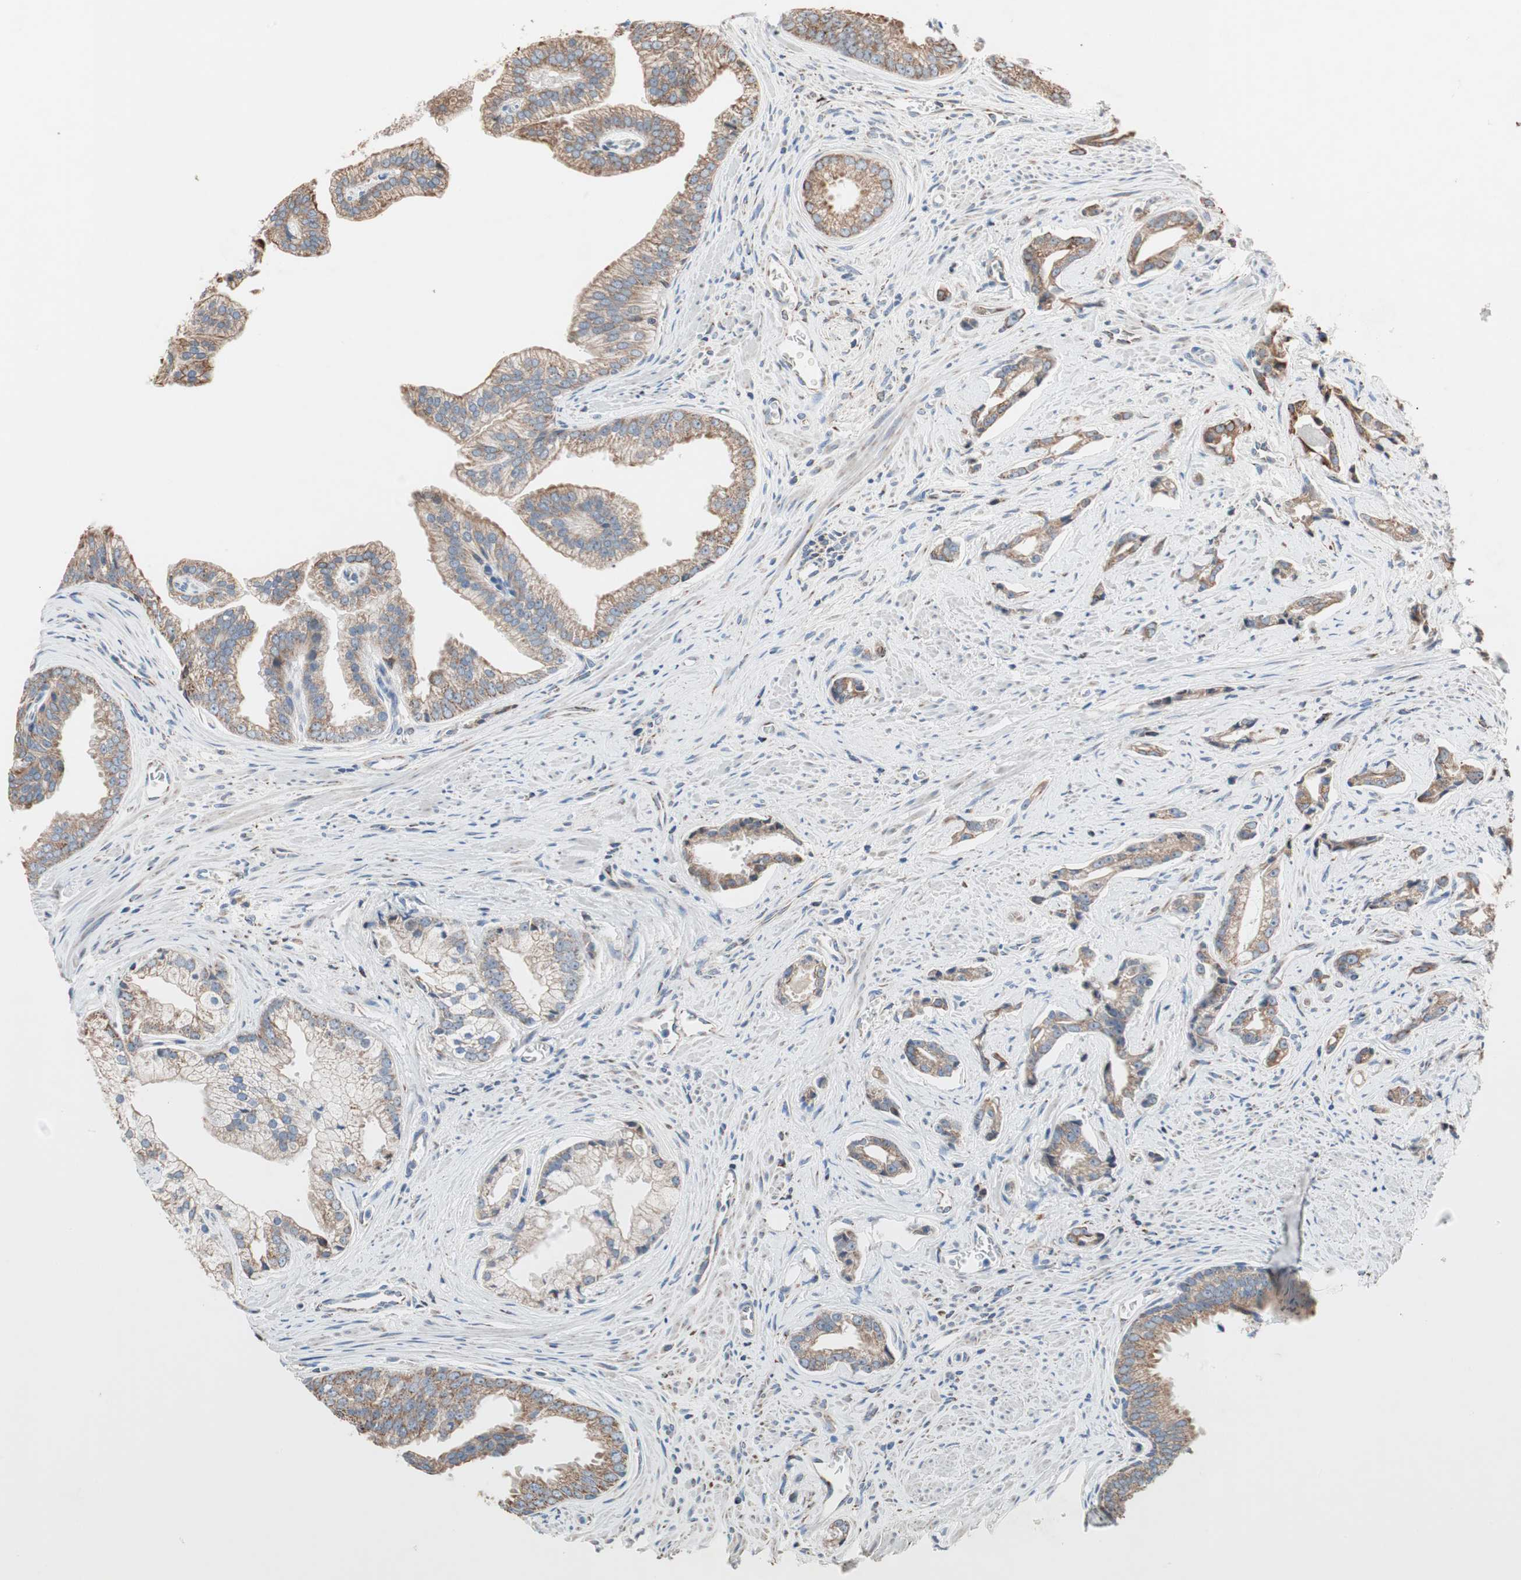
{"staining": {"intensity": "moderate", "quantity": ">75%", "location": "cytoplasmic/membranous"}, "tissue": "prostate cancer", "cell_type": "Tumor cells", "image_type": "cancer", "snomed": [{"axis": "morphology", "description": "Adenocarcinoma, High grade"}, {"axis": "topography", "description": "Prostate"}], "caption": "Prostate high-grade adenocarcinoma tissue reveals moderate cytoplasmic/membranous staining in approximately >75% of tumor cells", "gene": "PCSK4", "patient": {"sex": "male", "age": 67}}